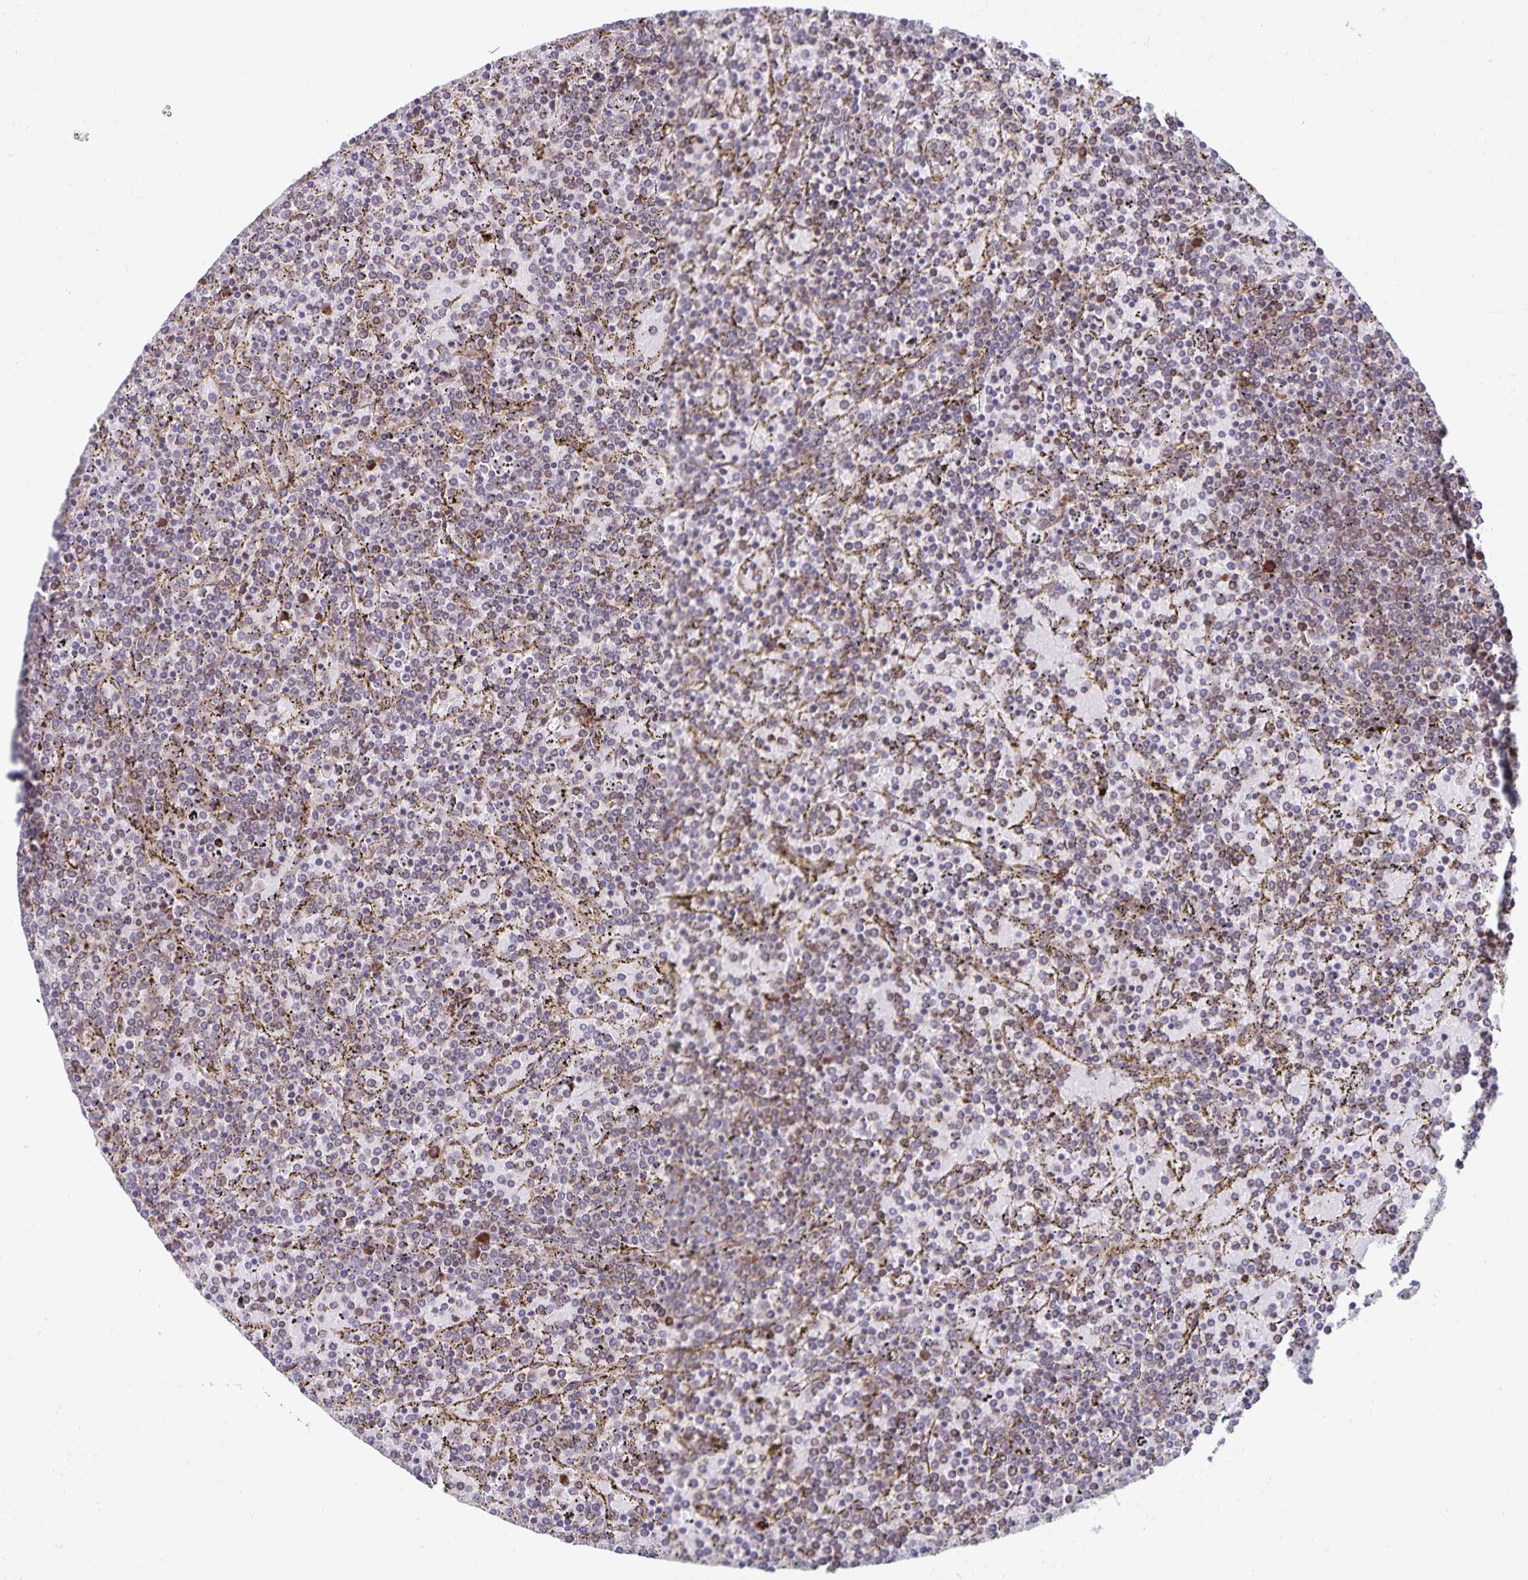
{"staining": {"intensity": "weak", "quantity": "25%-75%", "location": "cytoplasmic/membranous"}, "tissue": "lymphoma", "cell_type": "Tumor cells", "image_type": "cancer", "snomed": [{"axis": "morphology", "description": "Malignant lymphoma, non-Hodgkin's type, Low grade"}, {"axis": "topography", "description": "Spleen"}], "caption": "The image shows immunohistochemical staining of lymphoma. There is weak cytoplasmic/membranous positivity is seen in approximately 25%-75% of tumor cells. Immunohistochemistry (ihc) stains the protein in brown and the nuclei are stained blue.", "gene": "SEC62", "patient": {"sex": "female", "age": 77}}